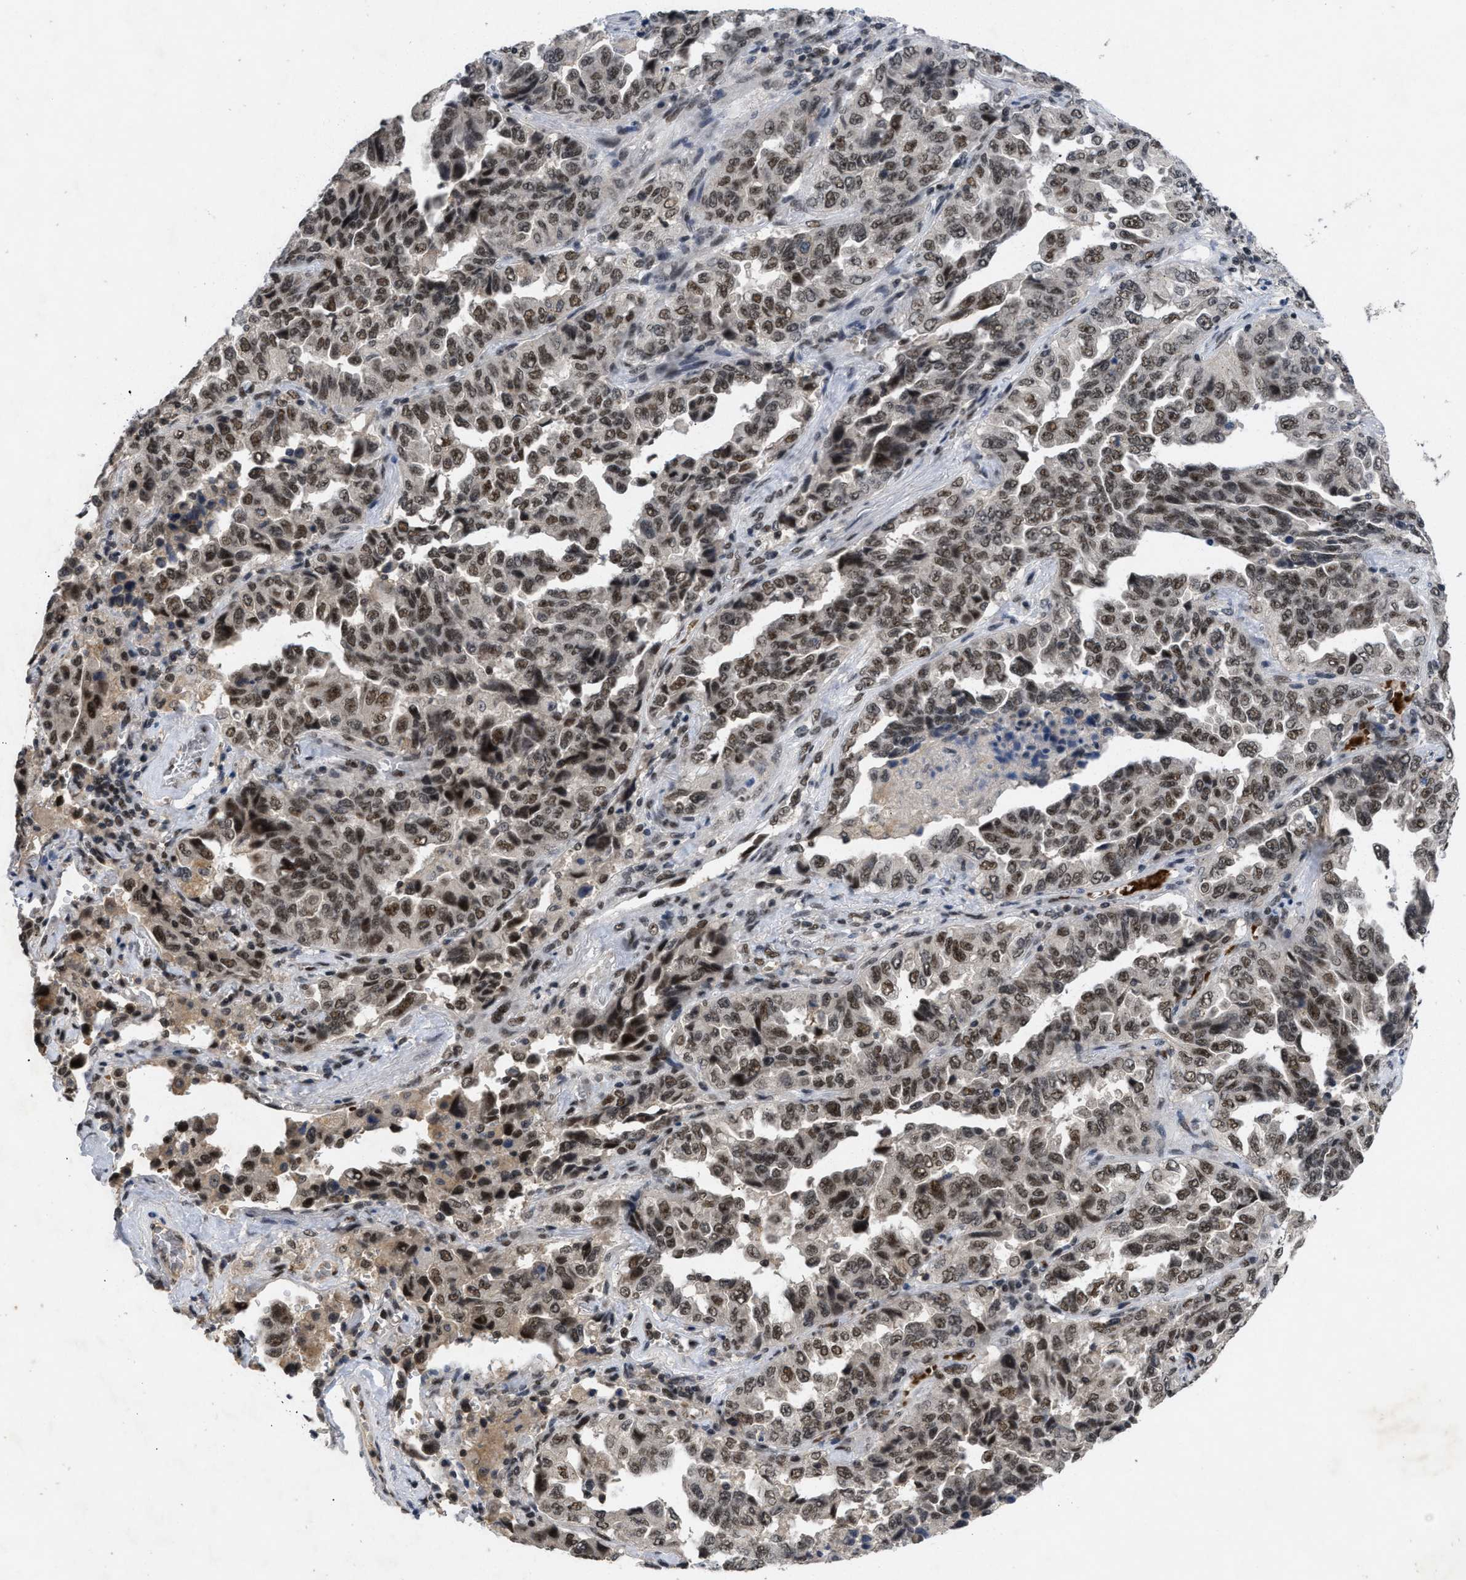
{"staining": {"intensity": "moderate", "quantity": ">75%", "location": "nuclear"}, "tissue": "lung cancer", "cell_type": "Tumor cells", "image_type": "cancer", "snomed": [{"axis": "morphology", "description": "Adenocarcinoma, NOS"}, {"axis": "topography", "description": "Lung"}], "caption": "Immunohistochemistry (IHC) of human lung adenocarcinoma demonstrates medium levels of moderate nuclear positivity in about >75% of tumor cells.", "gene": "ZNF346", "patient": {"sex": "female", "age": 51}}